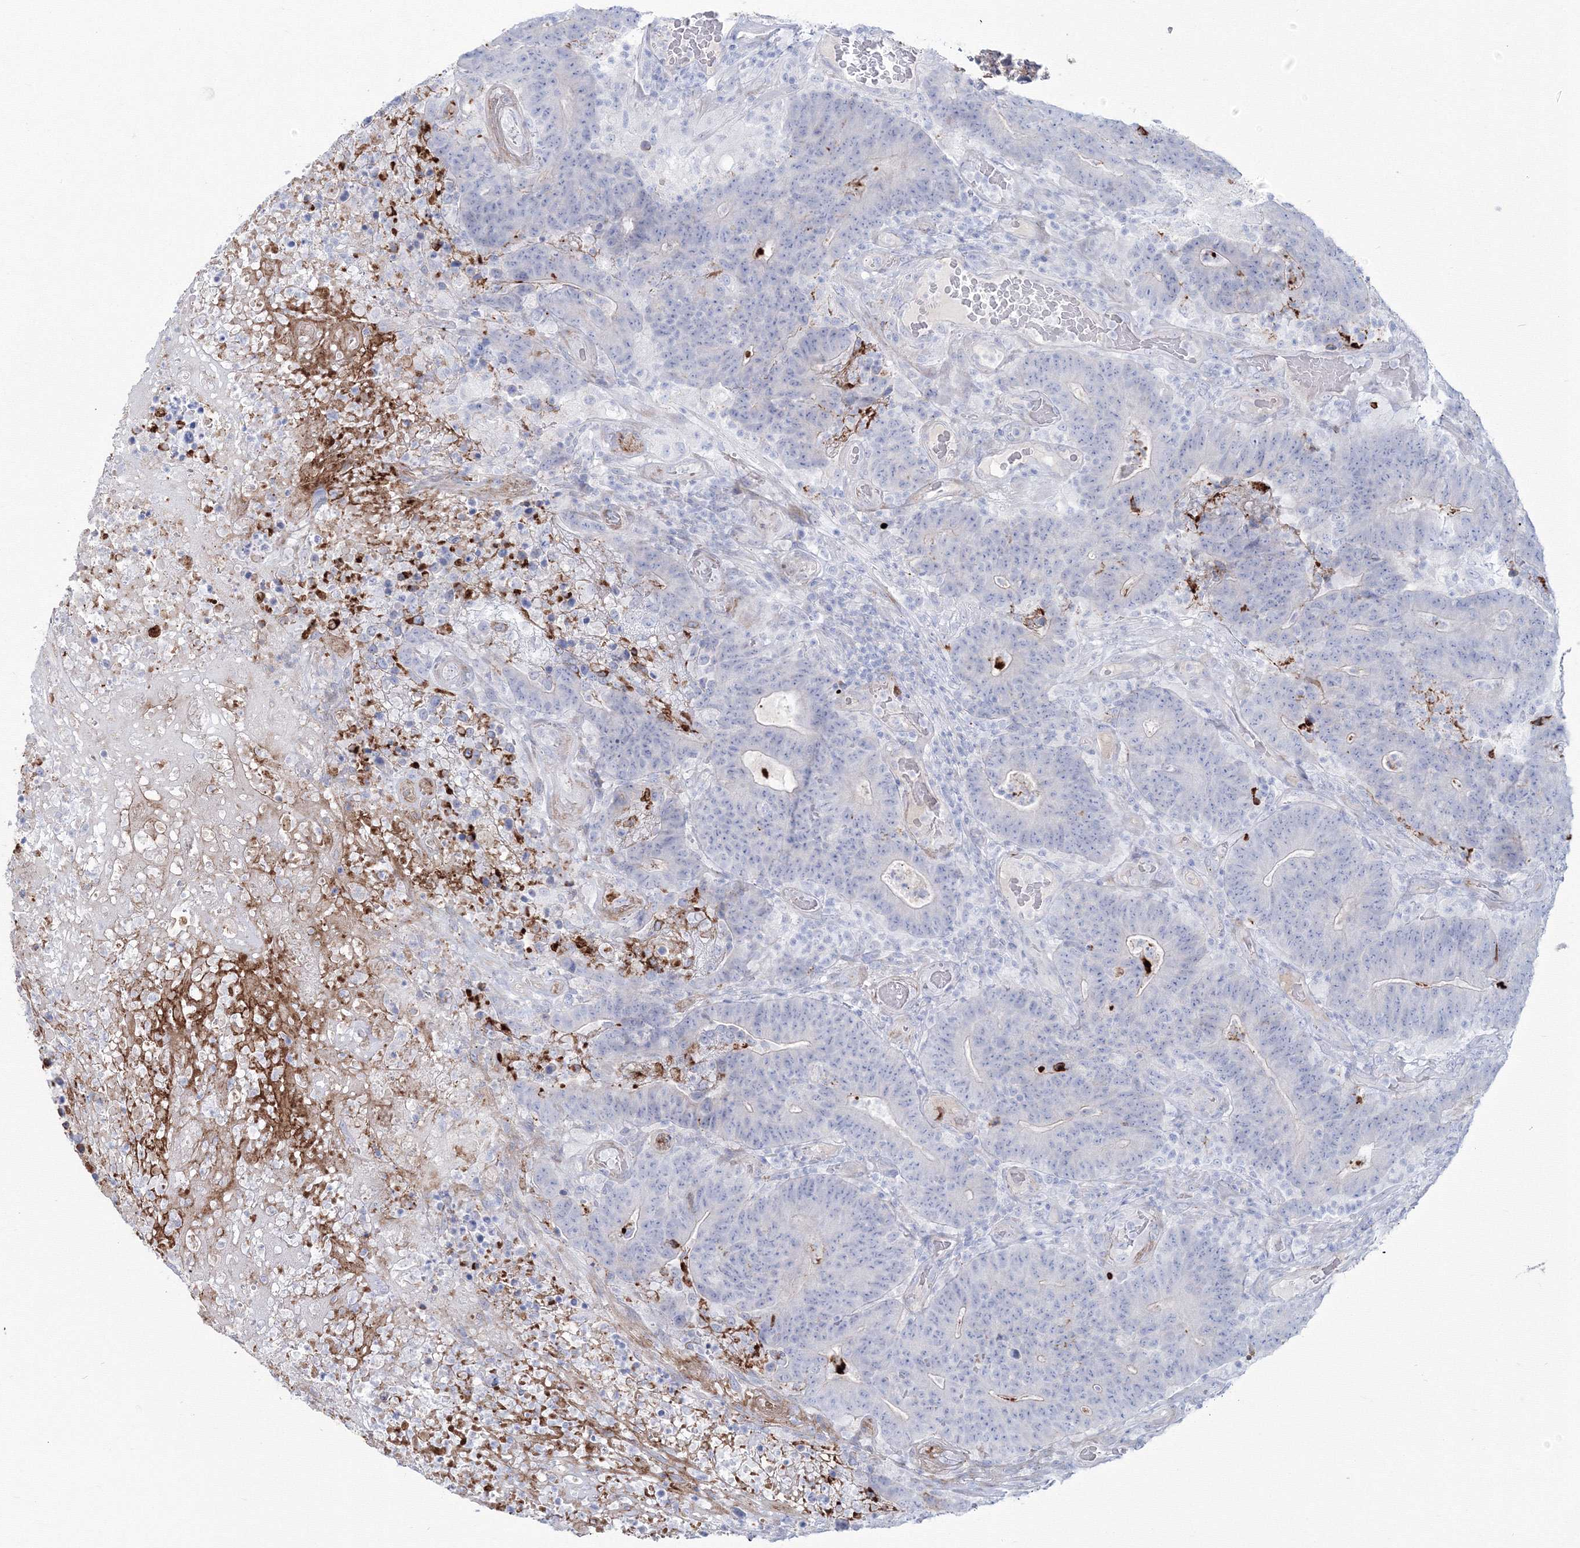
{"staining": {"intensity": "negative", "quantity": "none", "location": "none"}, "tissue": "colorectal cancer", "cell_type": "Tumor cells", "image_type": "cancer", "snomed": [{"axis": "morphology", "description": "Normal tissue, NOS"}, {"axis": "morphology", "description": "Adenocarcinoma, NOS"}, {"axis": "topography", "description": "Colon"}], "caption": "Immunohistochemistry micrograph of neoplastic tissue: human colorectal cancer (adenocarcinoma) stained with DAB (3,3'-diaminobenzidine) displays no significant protein staining in tumor cells. Nuclei are stained in blue.", "gene": "HYAL2", "patient": {"sex": "female", "age": 75}}